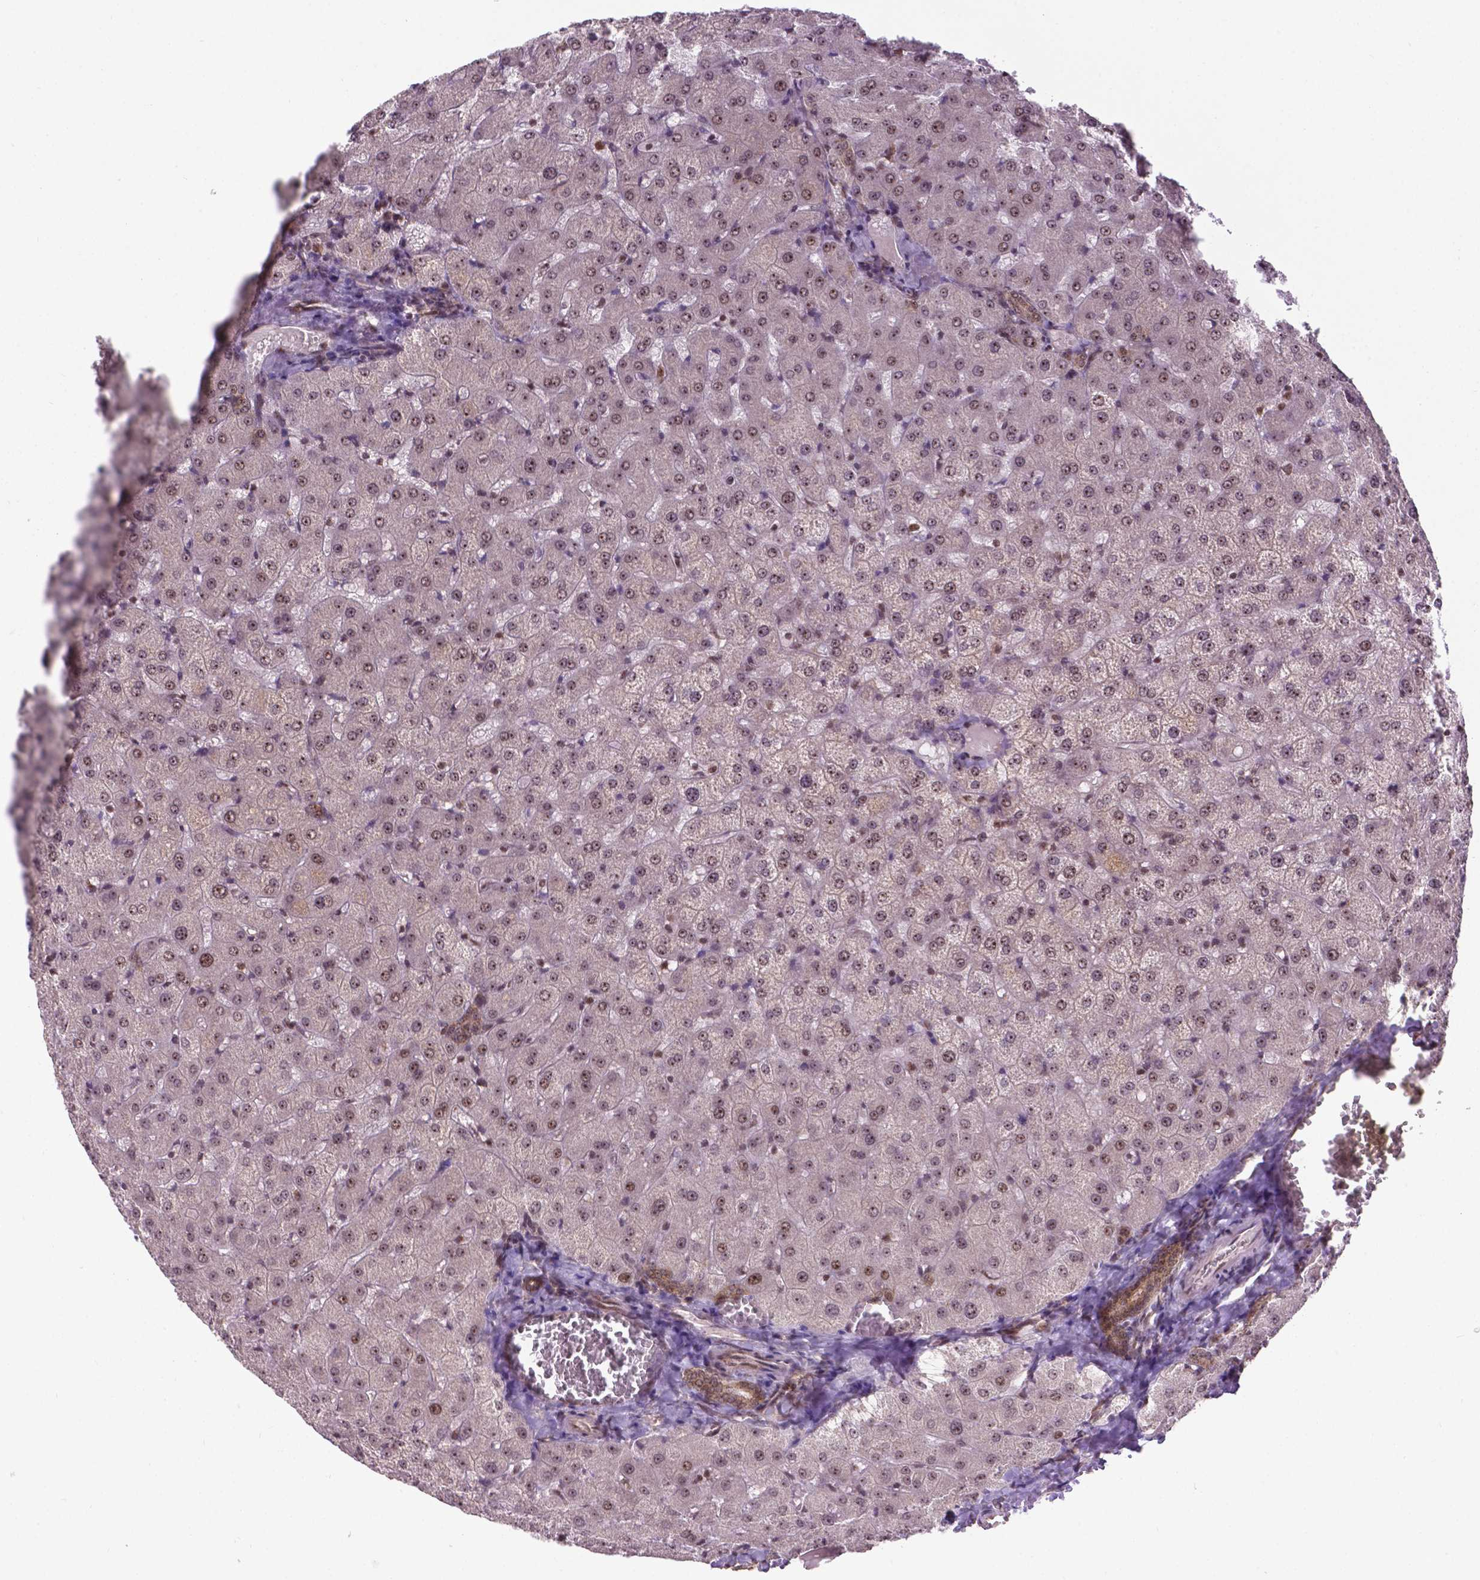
{"staining": {"intensity": "weak", "quantity": "25%-75%", "location": "nuclear"}, "tissue": "liver", "cell_type": "Cholangiocytes", "image_type": "normal", "snomed": [{"axis": "morphology", "description": "Normal tissue, NOS"}, {"axis": "topography", "description": "Liver"}], "caption": "A brown stain shows weak nuclear expression of a protein in cholangiocytes of normal human liver.", "gene": "CSNK2A1", "patient": {"sex": "female", "age": 50}}